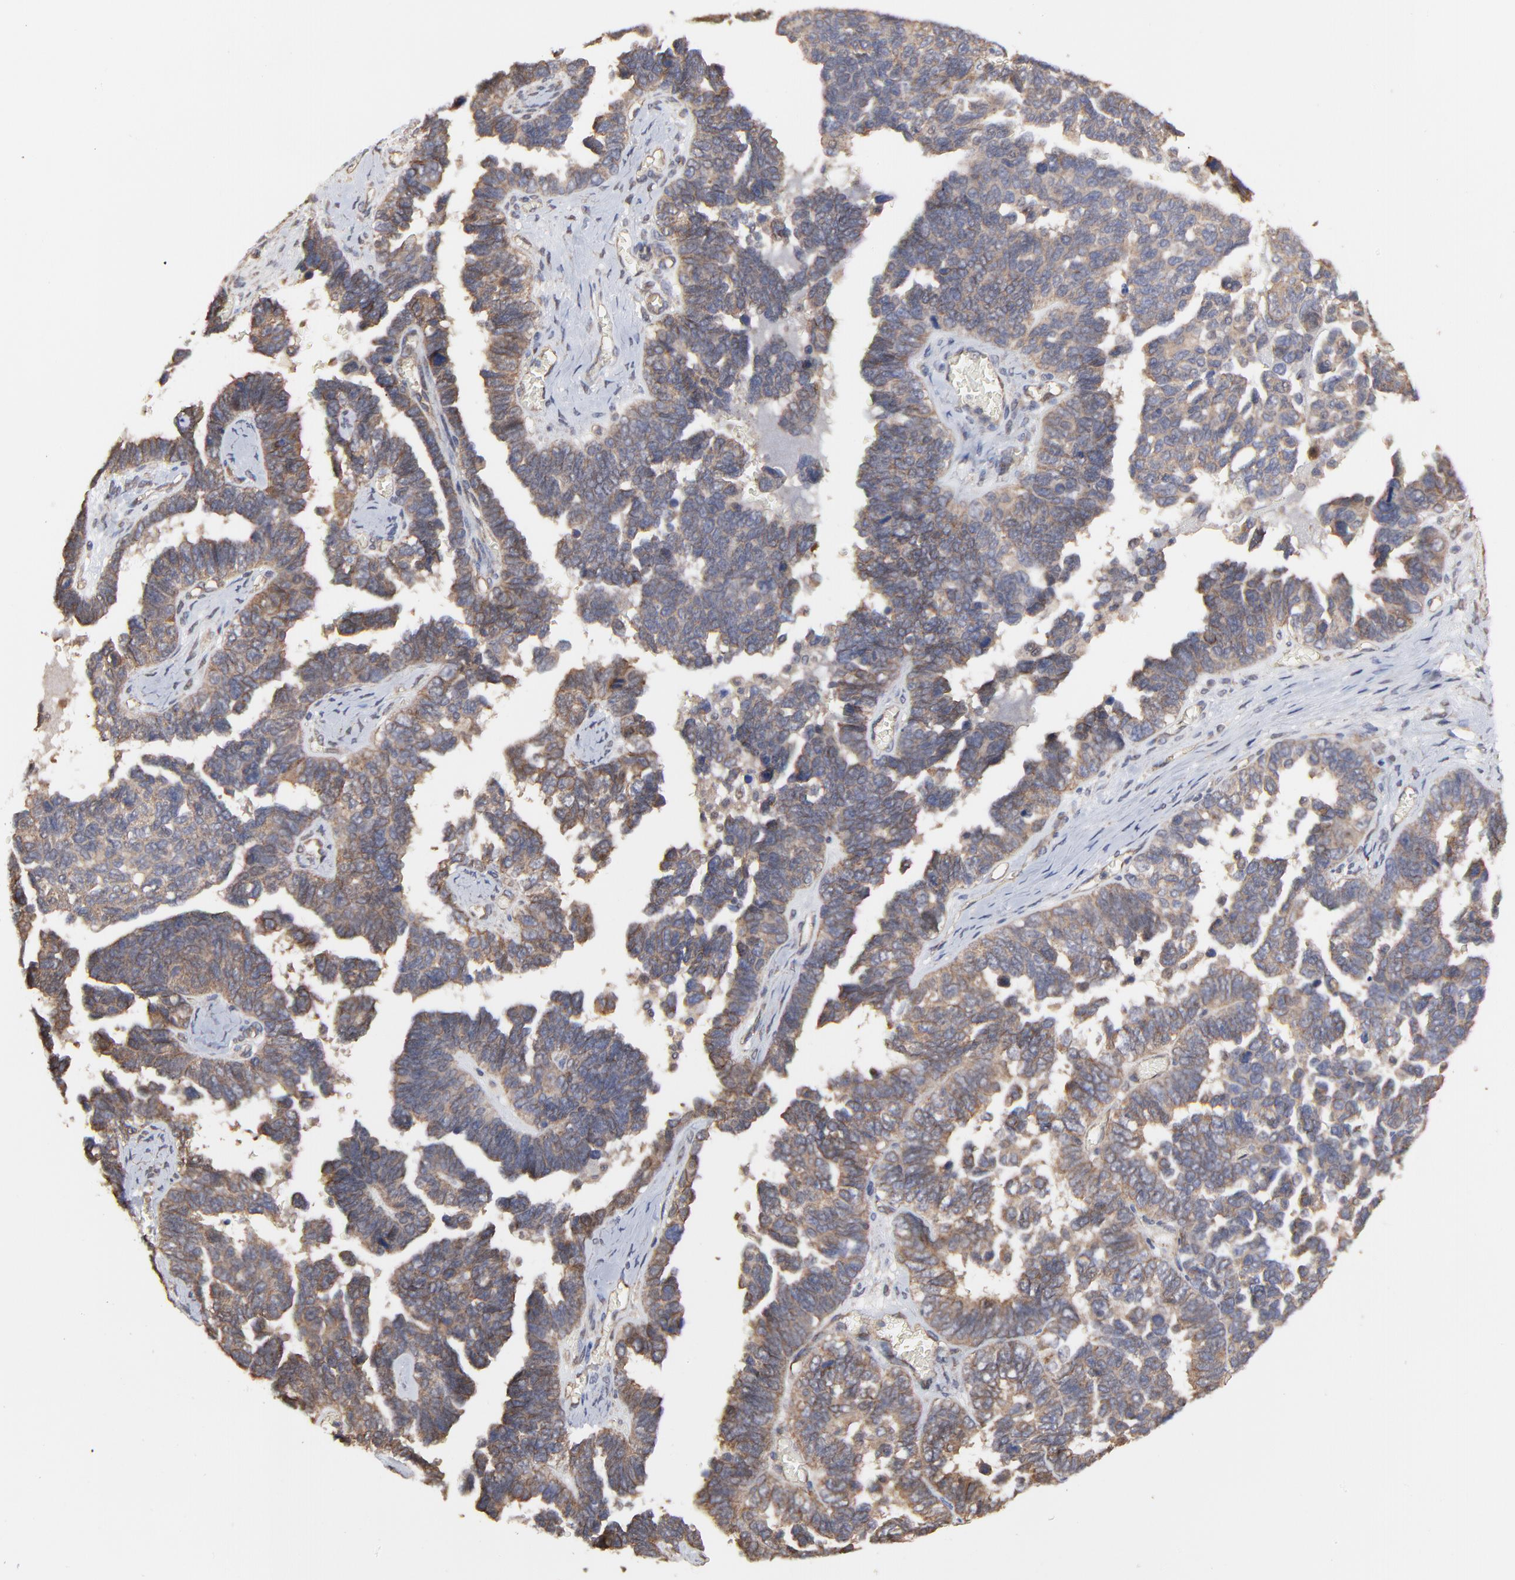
{"staining": {"intensity": "moderate", "quantity": ">75%", "location": "cytoplasmic/membranous"}, "tissue": "ovarian cancer", "cell_type": "Tumor cells", "image_type": "cancer", "snomed": [{"axis": "morphology", "description": "Cystadenocarcinoma, serous, NOS"}, {"axis": "topography", "description": "Ovary"}], "caption": "This histopathology image reveals immunohistochemistry (IHC) staining of ovarian cancer, with medium moderate cytoplasmic/membranous expression in about >75% of tumor cells.", "gene": "ARMT1", "patient": {"sex": "female", "age": 69}}